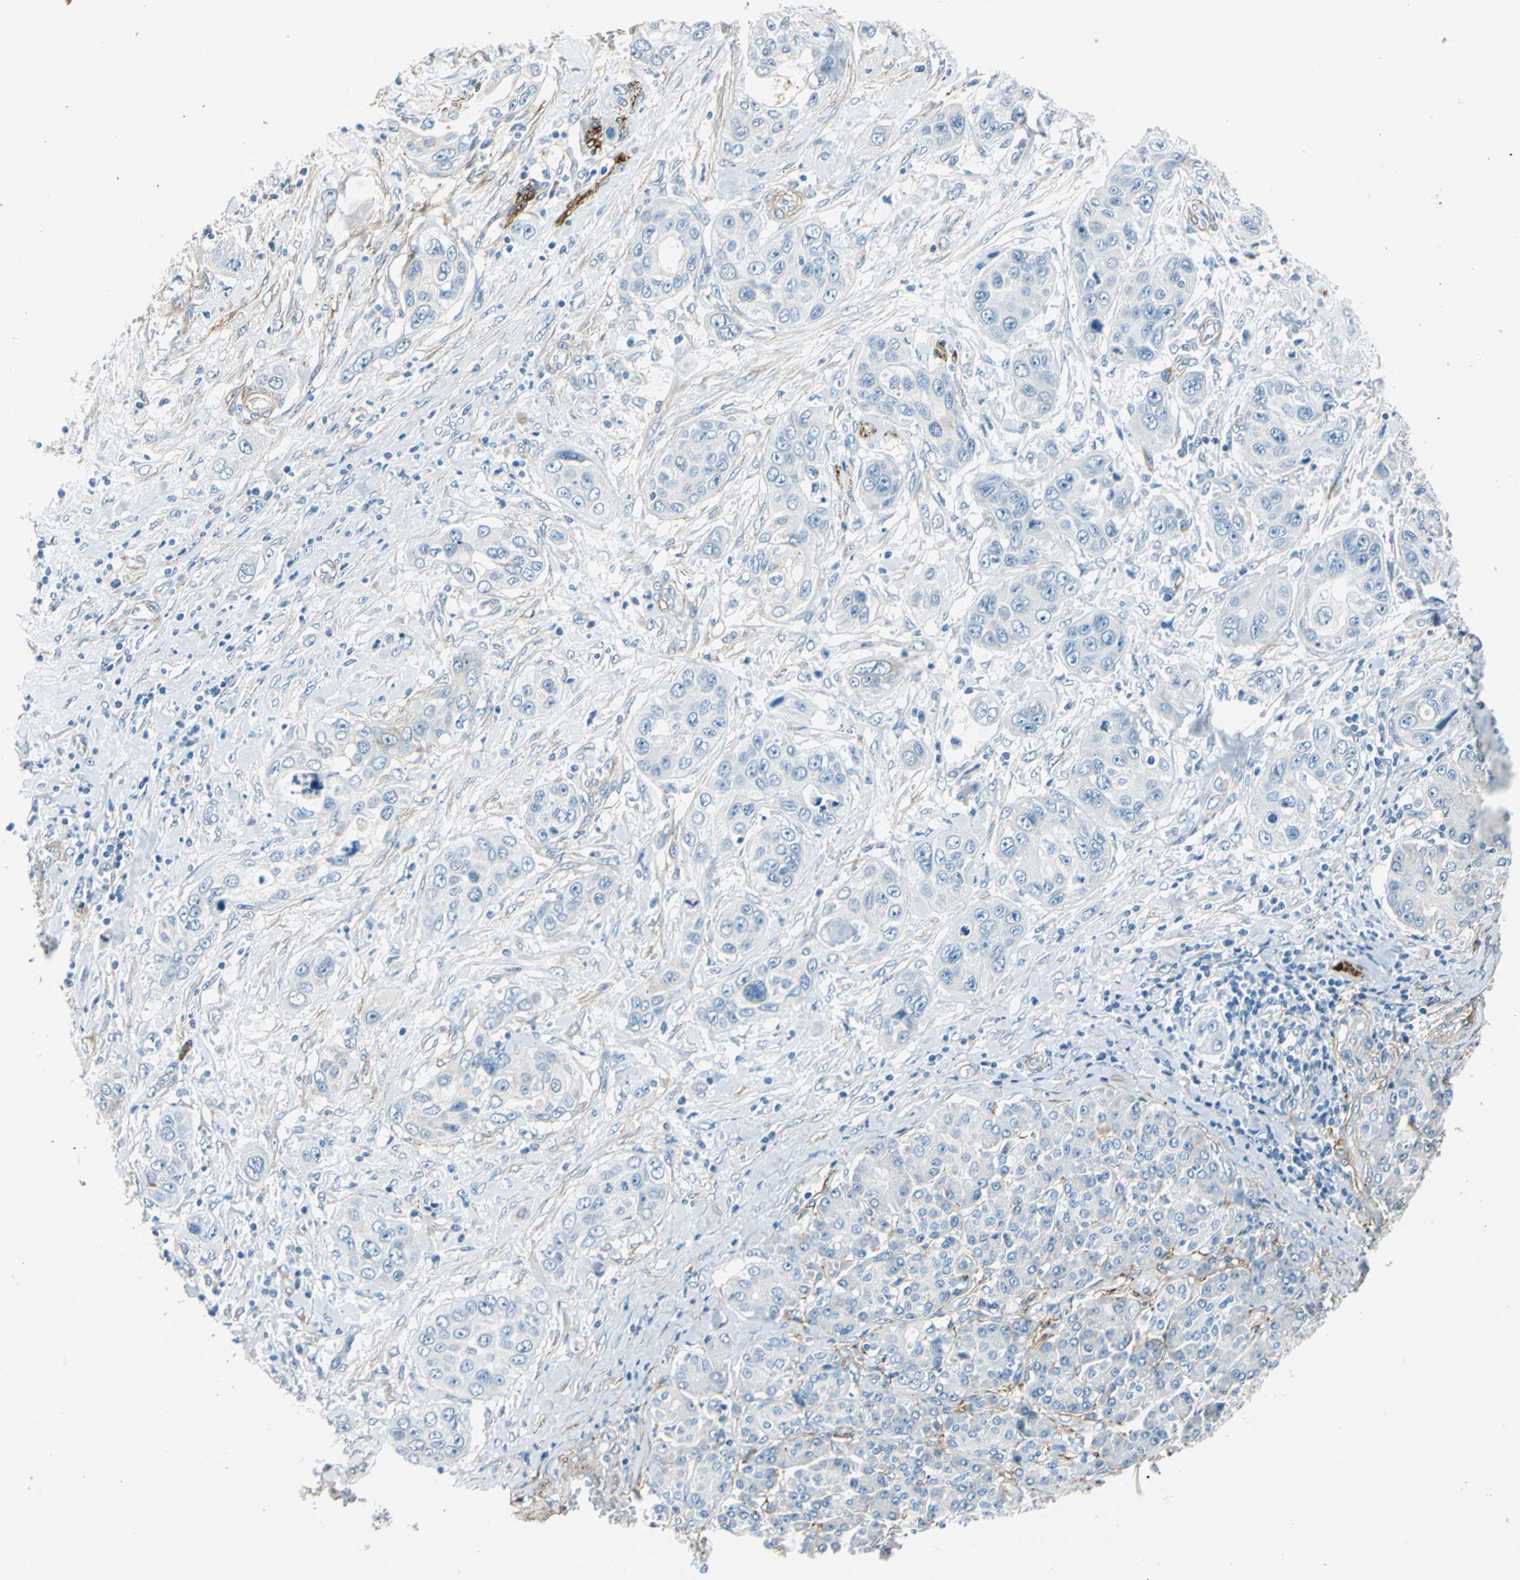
{"staining": {"intensity": "negative", "quantity": "none", "location": "none"}, "tissue": "pancreatic cancer", "cell_type": "Tumor cells", "image_type": "cancer", "snomed": [{"axis": "morphology", "description": "Adenocarcinoma, NOS"}, {"axis": "topography", "description": "Pancreas"}], "caption": "Tumor cells are negative for brown protein staining in adenocarcinoma (pancreatic).", "gene": "AKAP12", "patient": {"sex": "female", "age": 70}}